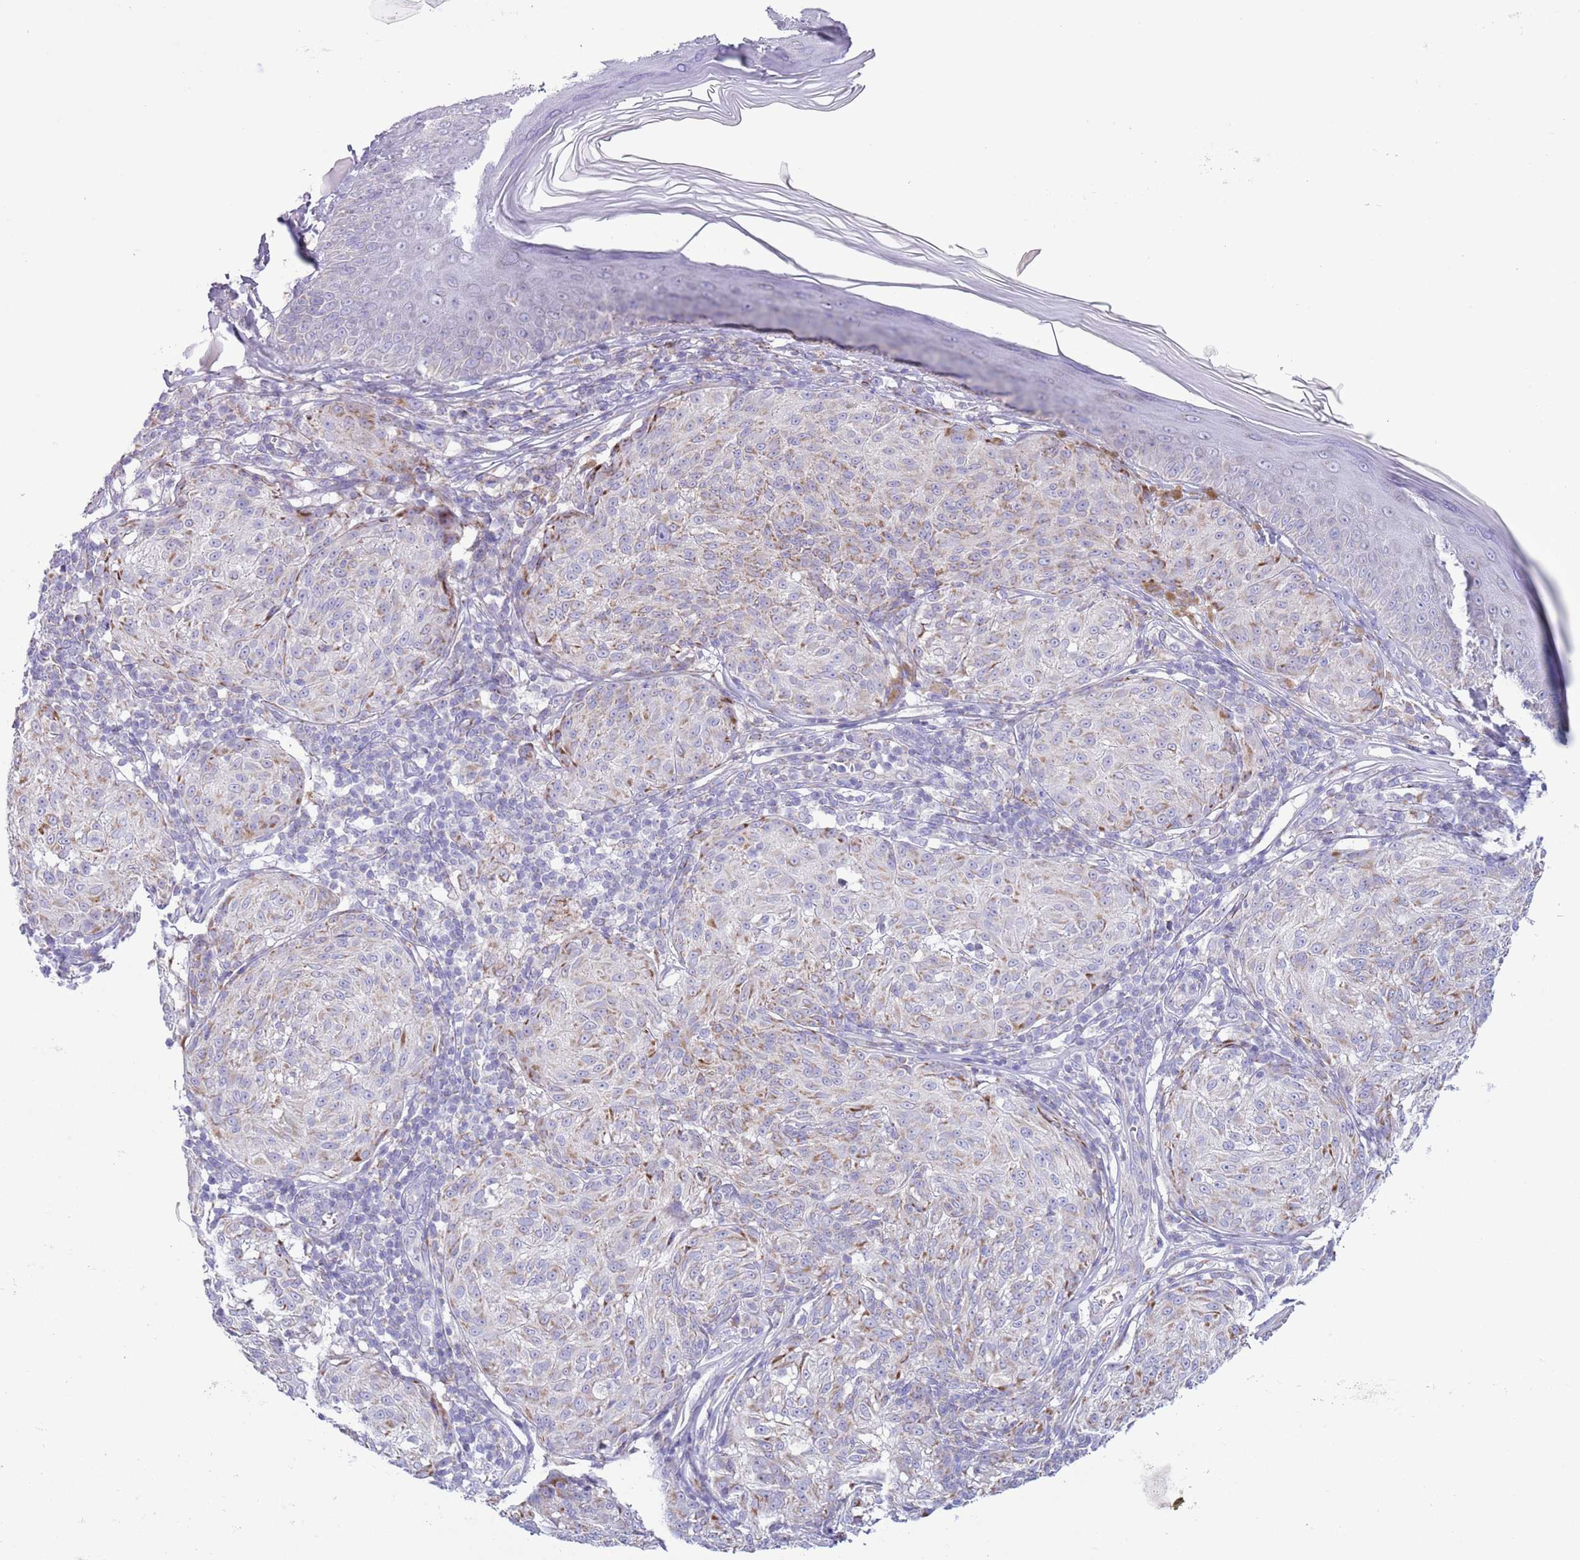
{"staining": {"intensity": "moderate", "quantity": "25%-75%", "location": "cytoplasmic/membranous"}, "tissue": "melanoma", "cell_type": "Tumor cells", "image_type": "cancer", "snomed": [{"axis": "morphology", "description": "Malignant melanoma, NOS"}, {"axis": "topography", "description": "Skin"}], "caption": "Malignant melanoma was stained to show a protein in brown. There is medium levels of moderate cytoplasmic/membranous staining in approximately 25%-75% of tumor cells.", "gene": "ATP6V1B1", "patient": {"sex": "female", "age": 63}}